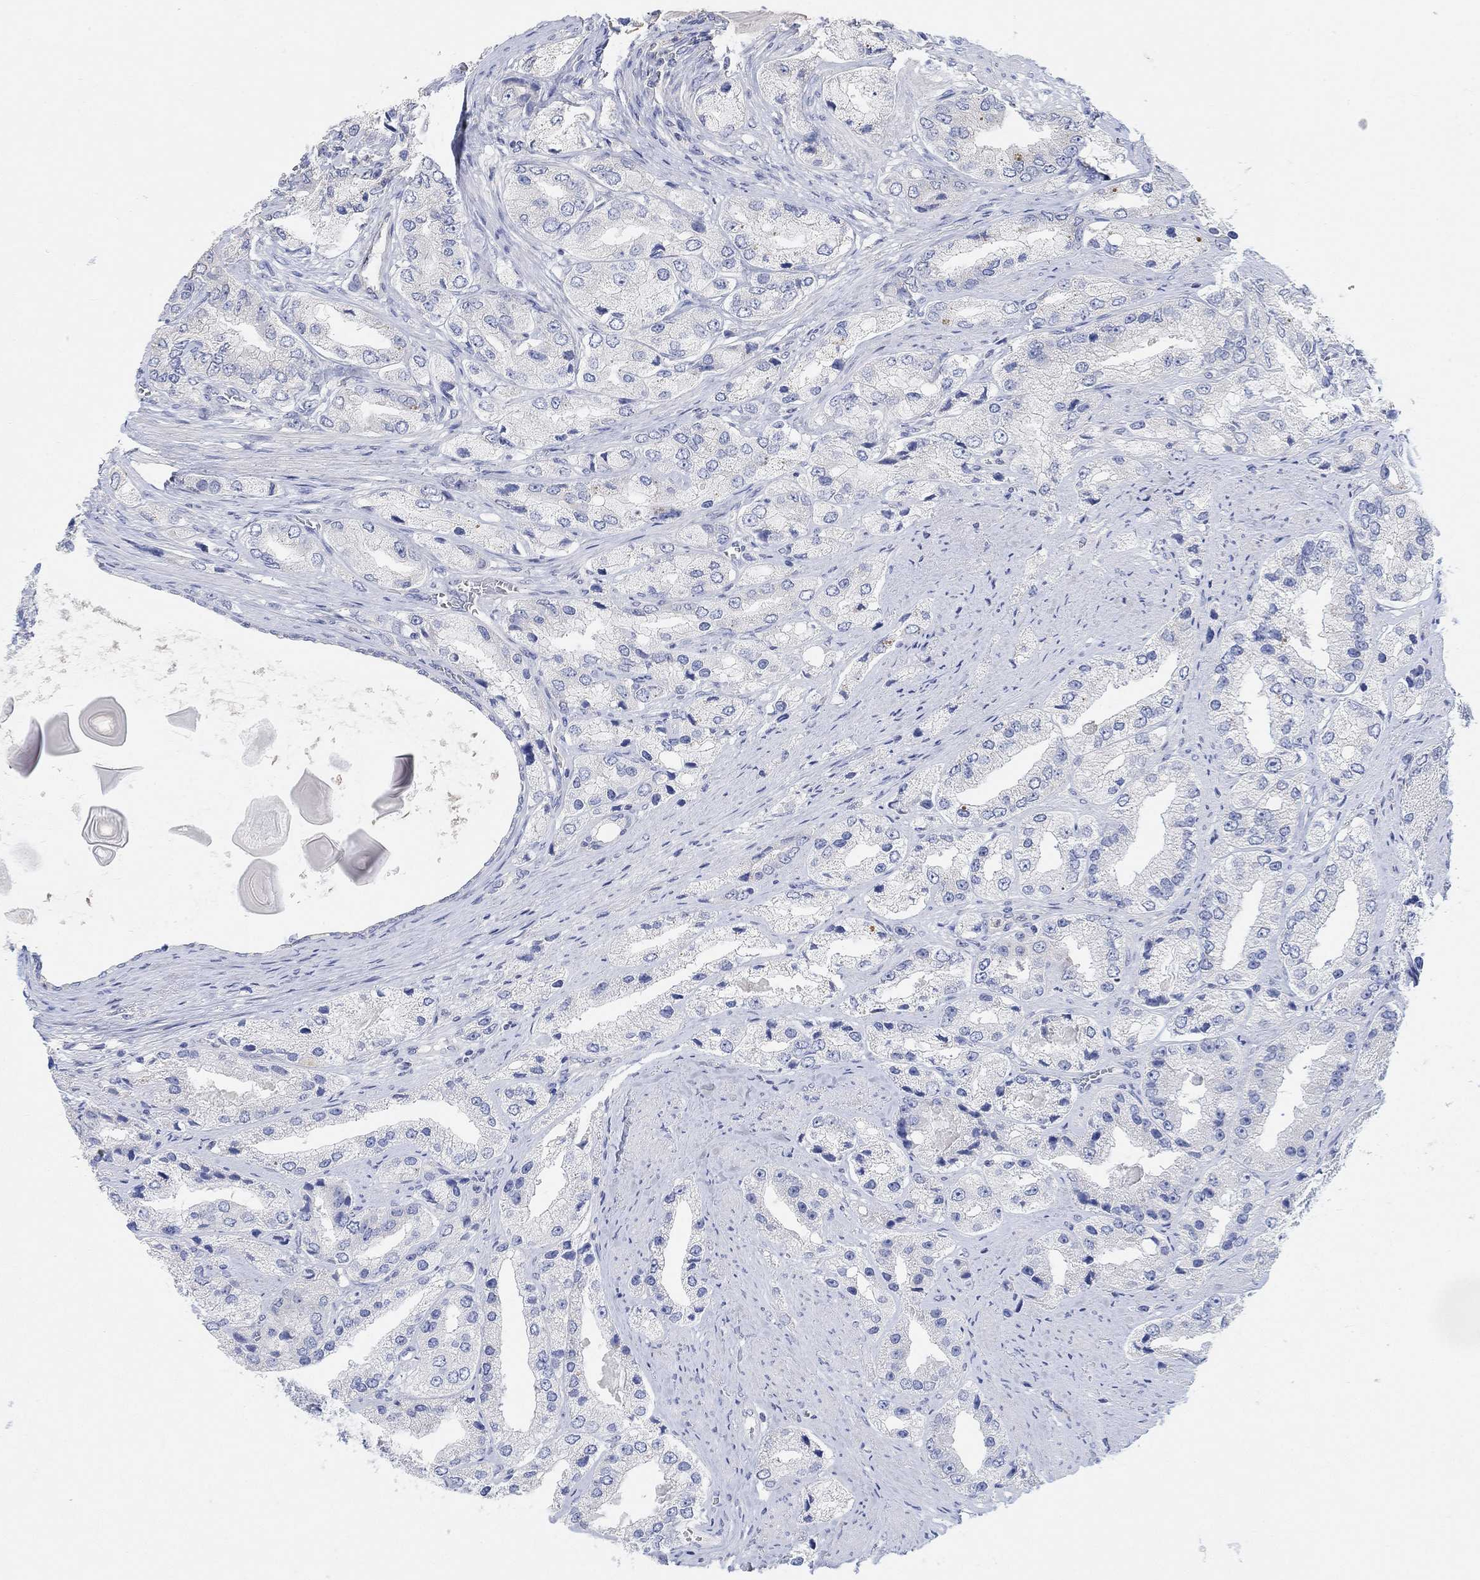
{"staining": {"intensity": "negative", "quantity": "none", "location": "none"}, "tissue": "prostate cancer", "cell_type": "Tumor cells", "image_type": "cancer", "snomed": [{"axis": "morphology", "description": "Adenocarcinoma, Low grade"}, {"axis": "topography", "description": "Prostate"}], "caption": "High power microscopy histopathology image of an IHC photomicrograph of prostate adenocarcinoma (low-grade), revealing no significant positivity in tumor cells. Brightfield microscopy of immunohistochemistry stained with DAB (brown) and hematoxylin (blue), captured at high magnification.", "gene": "NLRP14", "patient": {"sex": "male", "age": 69}}